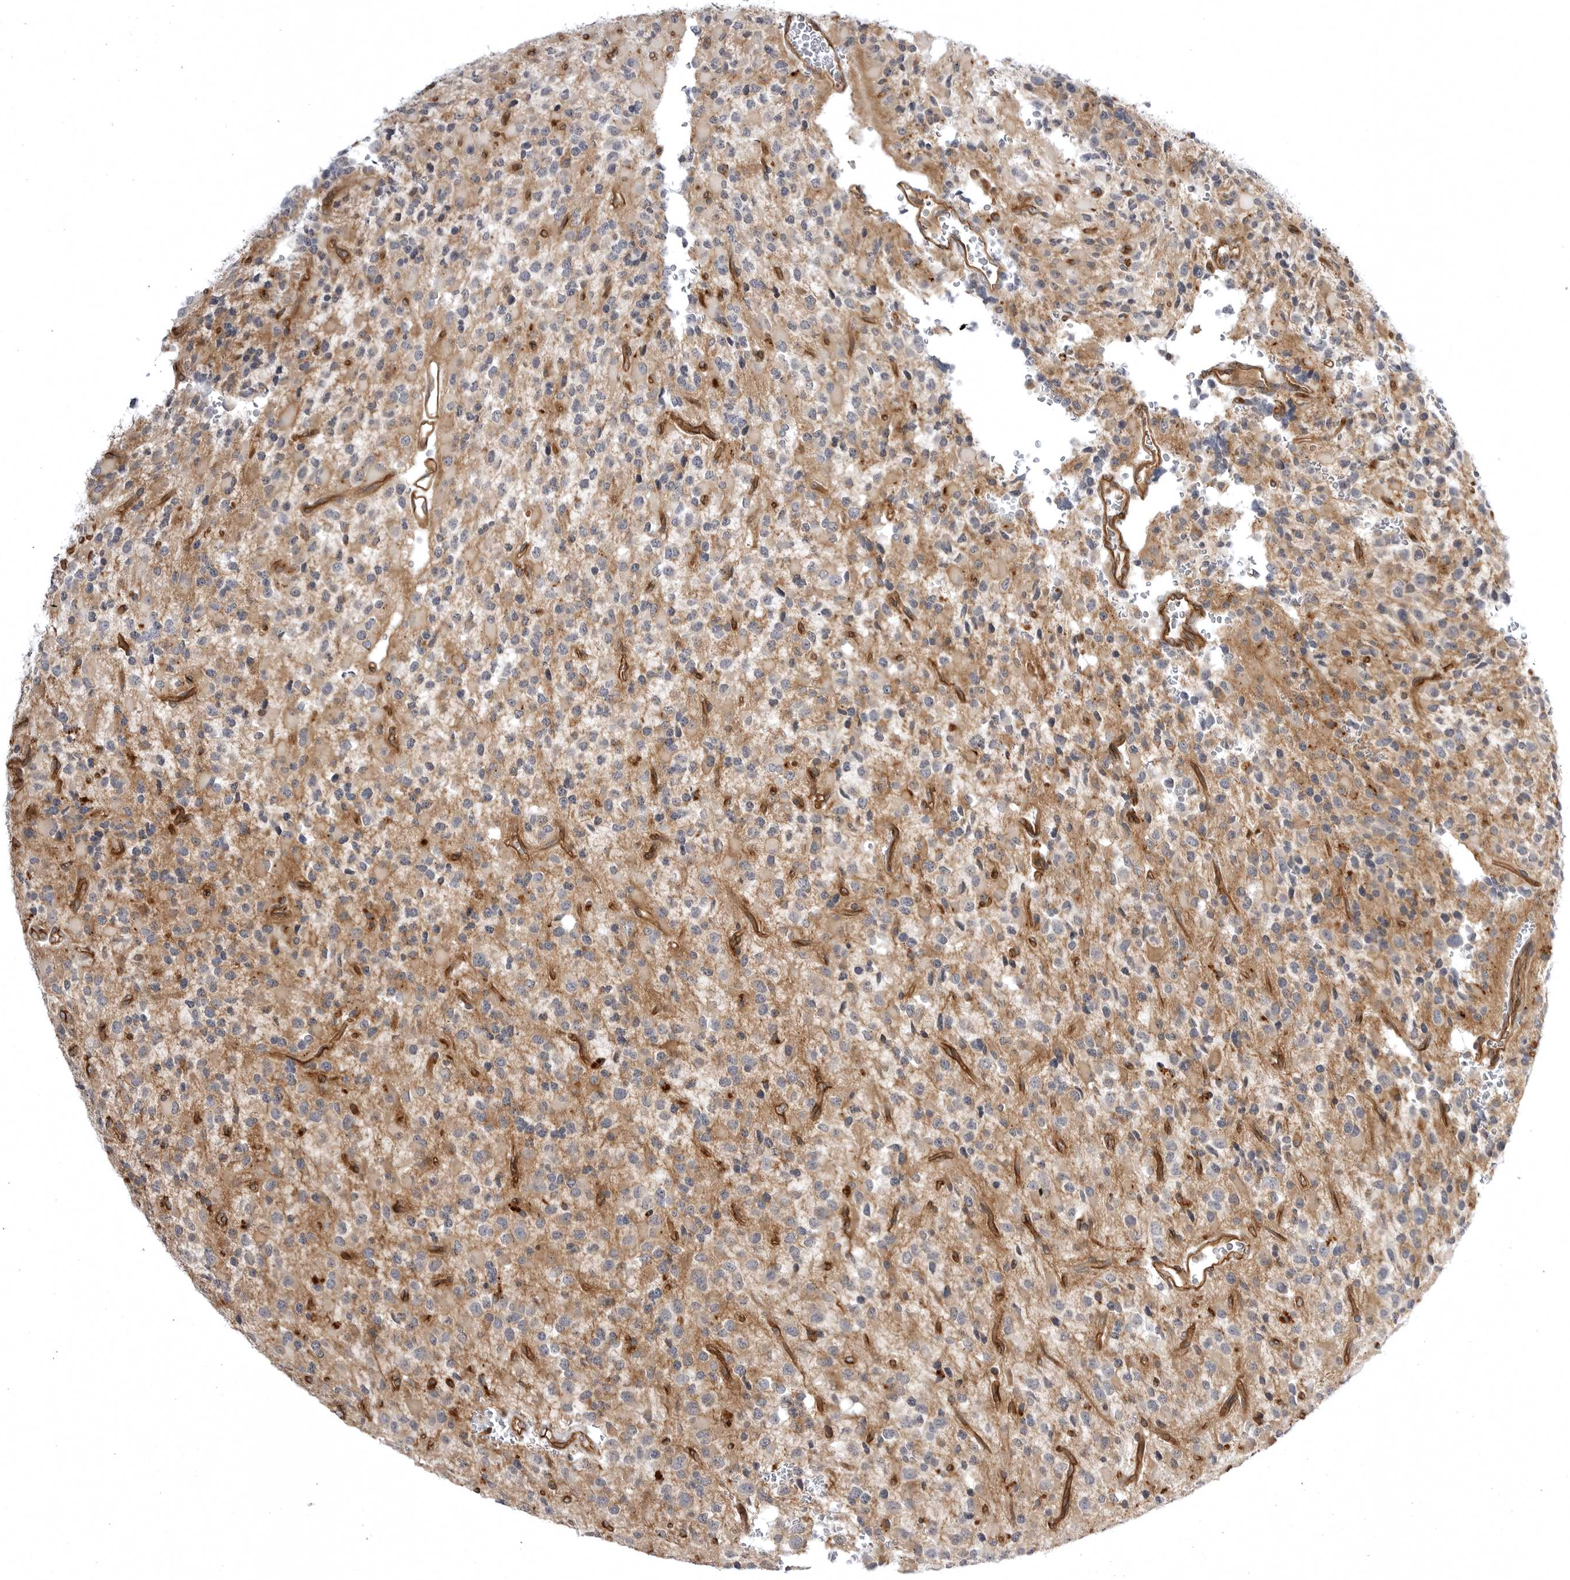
{"staining": {"intensity": "weak", "quantity": "<25%", "location": "cytoplasmic/membranous"}, "tissue": "glioma", "cell_type": "Tumor cells", "image_type": "cancer", "snomed": [{"axis": "morphology", "description": "Glioma, malignant, High grade"}, {"axis": "topography", "description": "Brain"}], "caption": "Glioma was stained to show a protein in brown. There is no significant positivity in tumor cells. The staining was performed using DAB (3,3'-diaminobenzidine) to visualize the protein expression in brown, while the nuclei were stained in blue with hematoxylin (Magnification: 20x).", "gene": "ARL5A", "patient": {"sex": "male", "age": 34}}